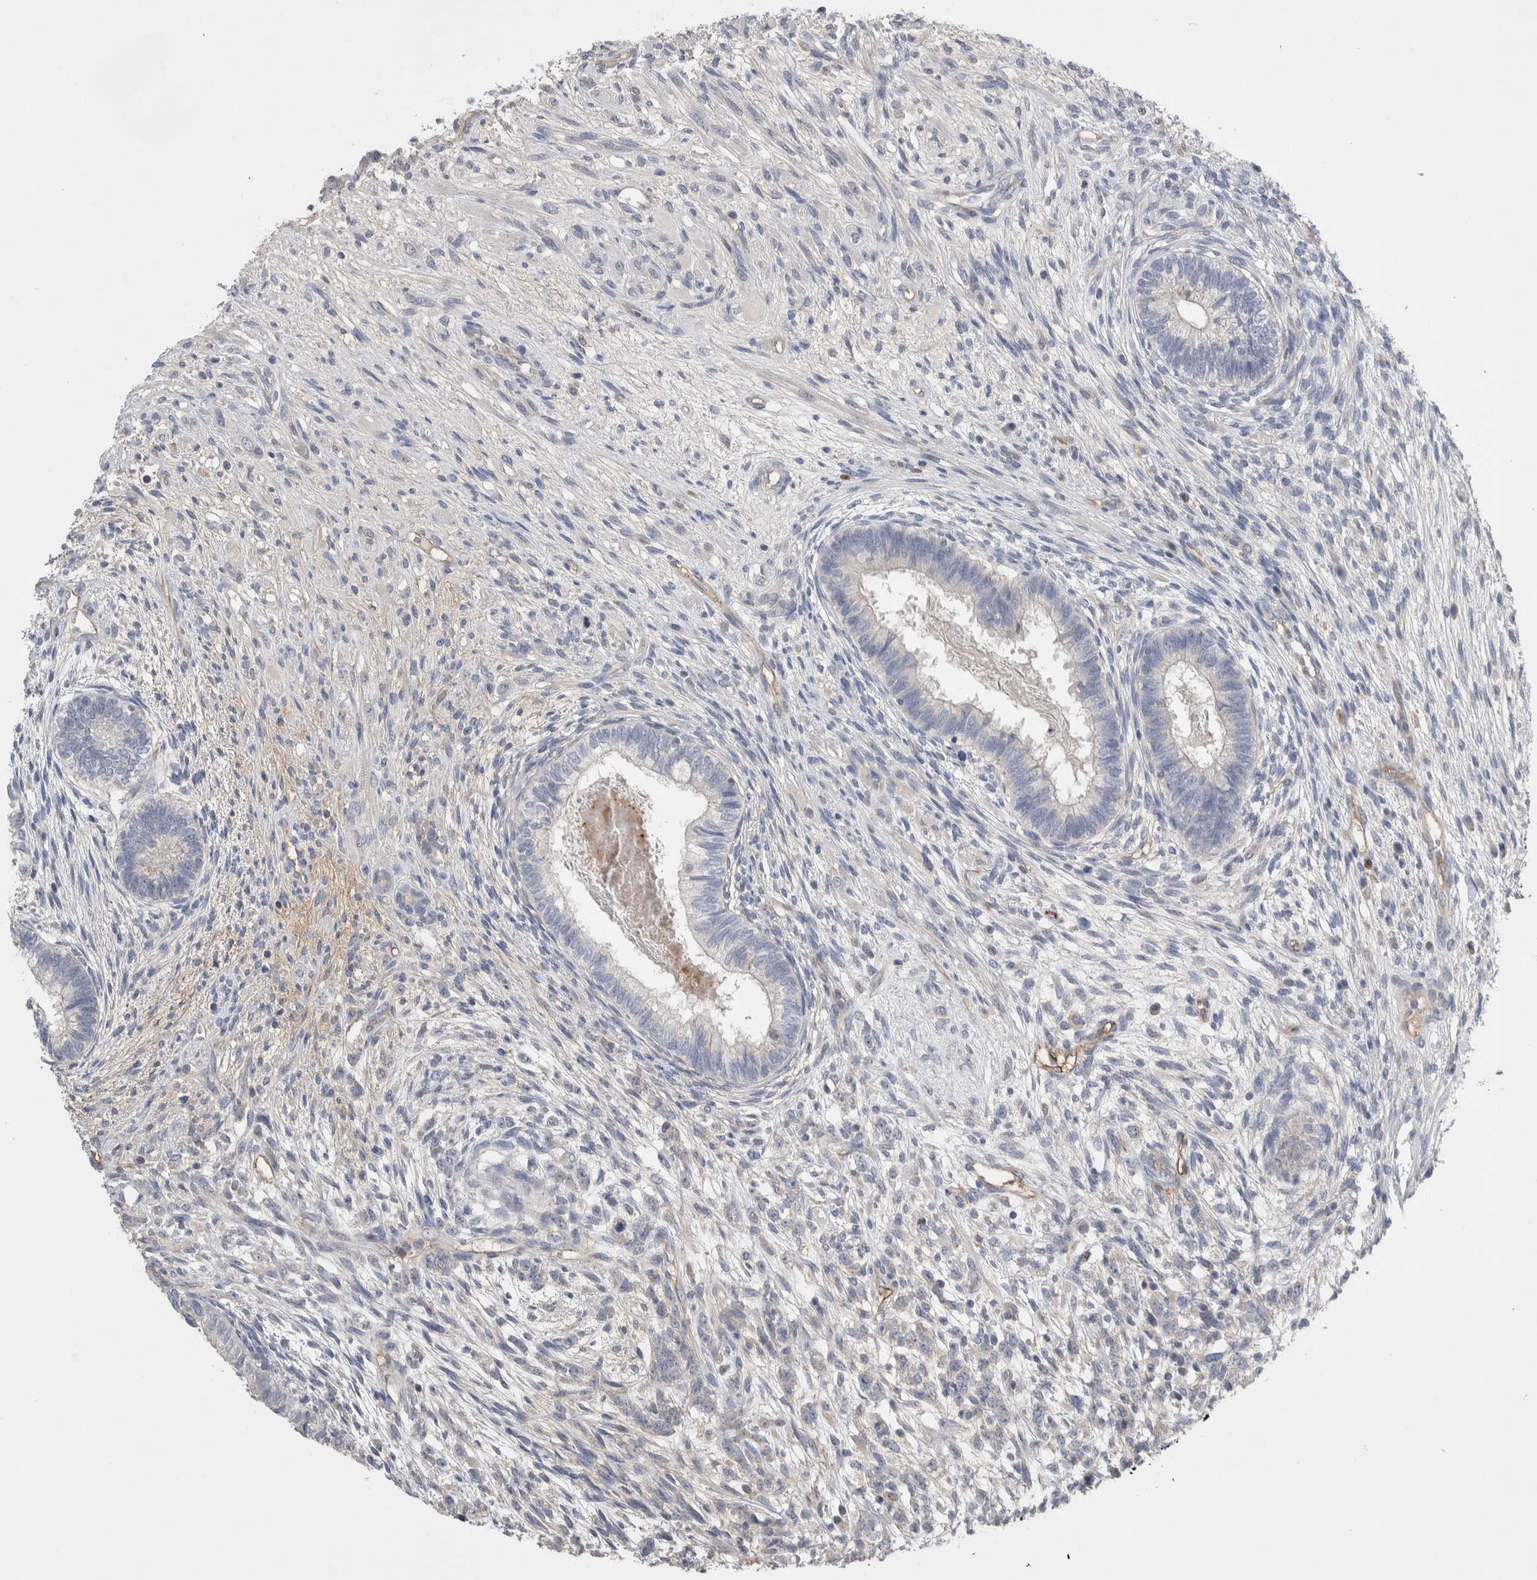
{"staining": {"intensity": "negative", "quantity": "none", "location": "none"}, "tissue": "testis cancer", "cell_type": "Tumor cells", "image_type": "cancer", "snomed": [{"axis": "morphology", "description": "Seminoma, NOS"}, {"axis": "morphology", "description": "Carcinoma, Embryonal, NOS"}, {"axis": "topography", "description": "Testis"}], "caption": "Testis cancer was stained to show a protein in brown. There is no significant expression in tumor cells.", "gene": "CEP131", "patient": {"sex": "male", "age": 28}}